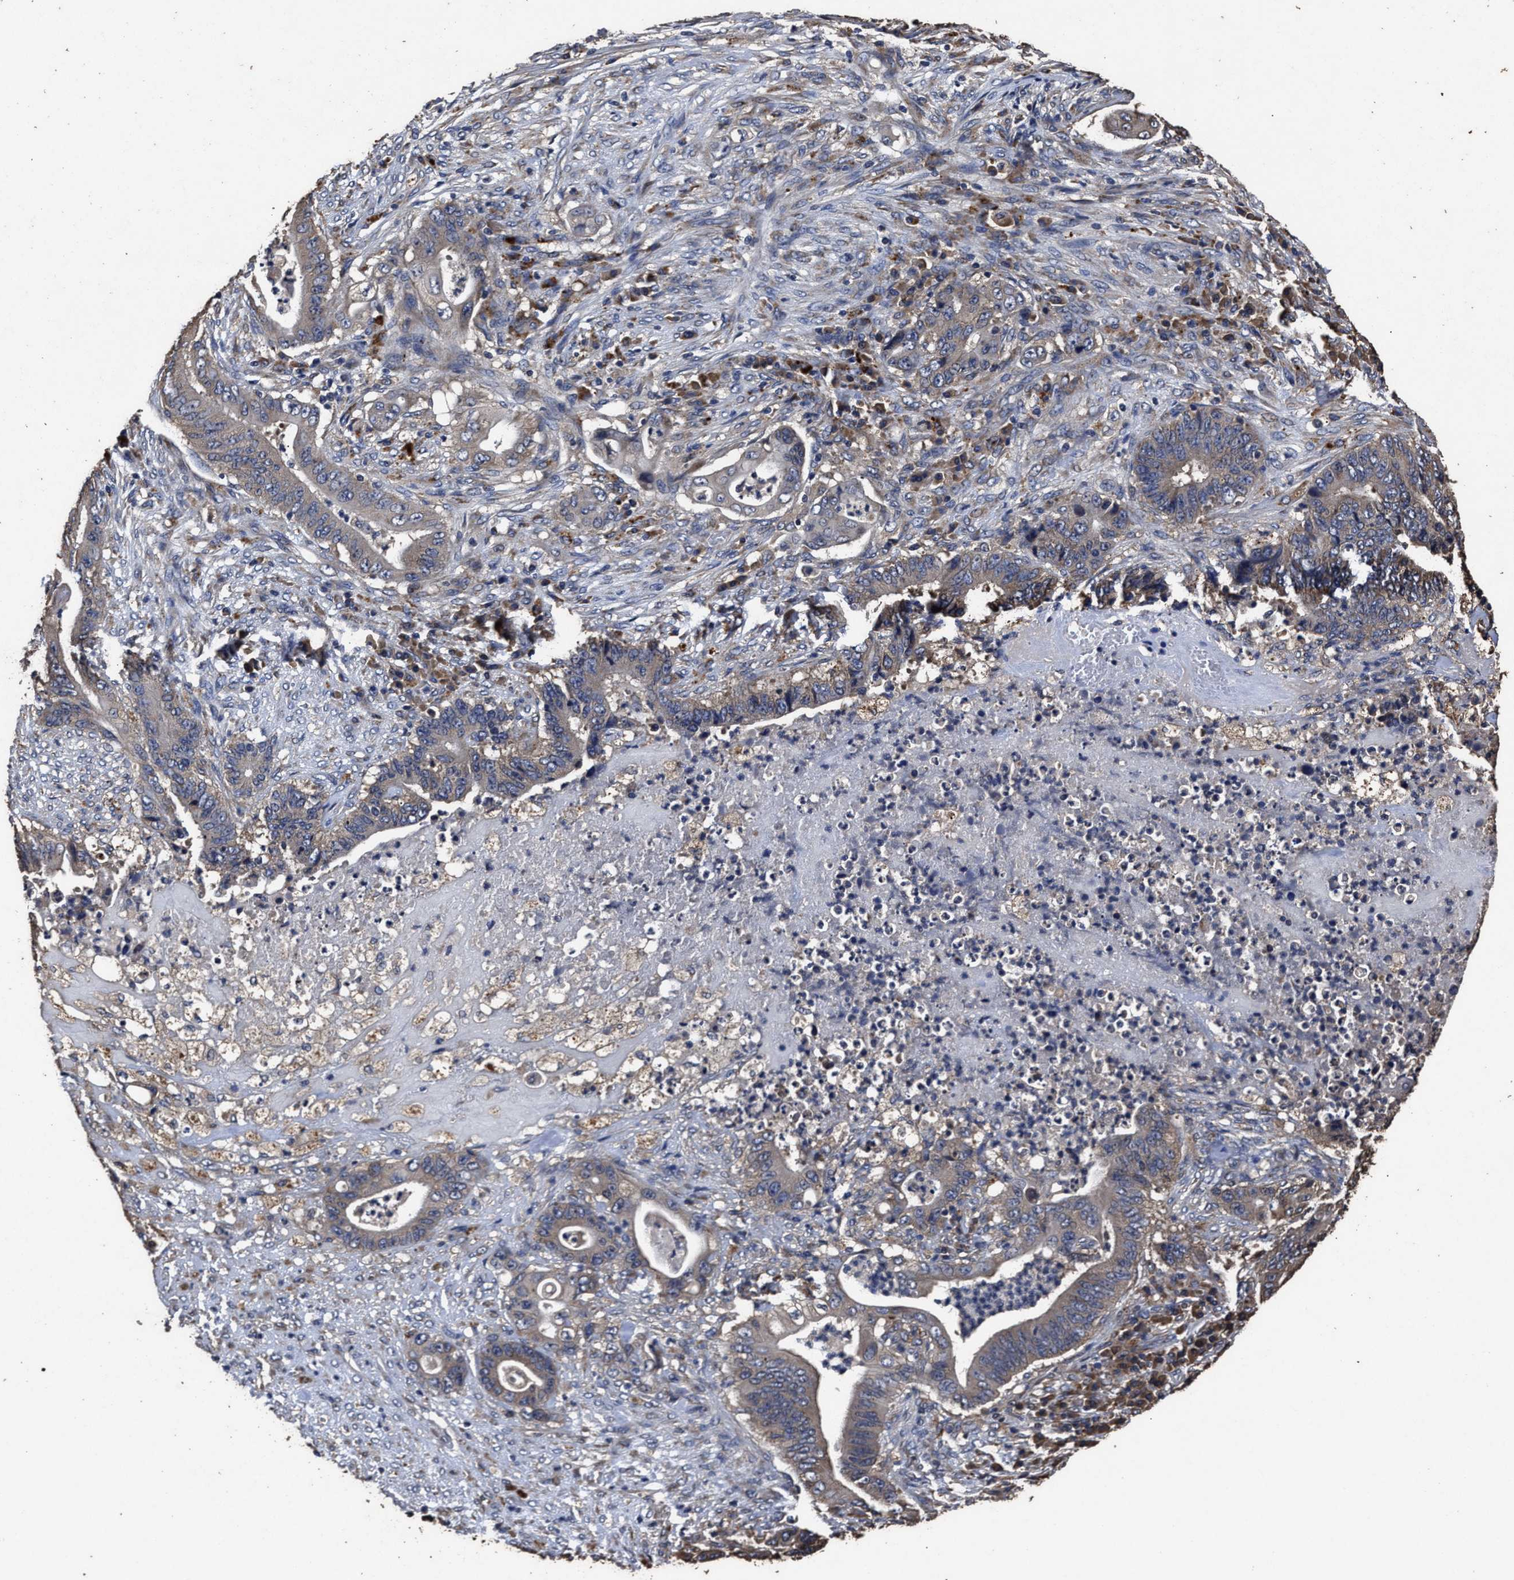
{"staining": {"intensity": "moderate", "quantity": ">75%", "location": "cytoplasmic/membranous"}, "tissue": "stomach cancer", "cell_type": "Tumor cells", "image_type": "cancer", "snomed": [{"axis": "morphology", "description": "Adenocarcinoma, NOS"}, {"axis": "topography", "description": "Stomach"}], "caption": "About >75% of tumor cells in human stomach adenocarcinoma display moderate cytoplasmic/membranous protein positivity as visualized by brown immunohistochemical staining.", "gene": "PPM1K", "patient": {"sex": "female", "age": 73}}